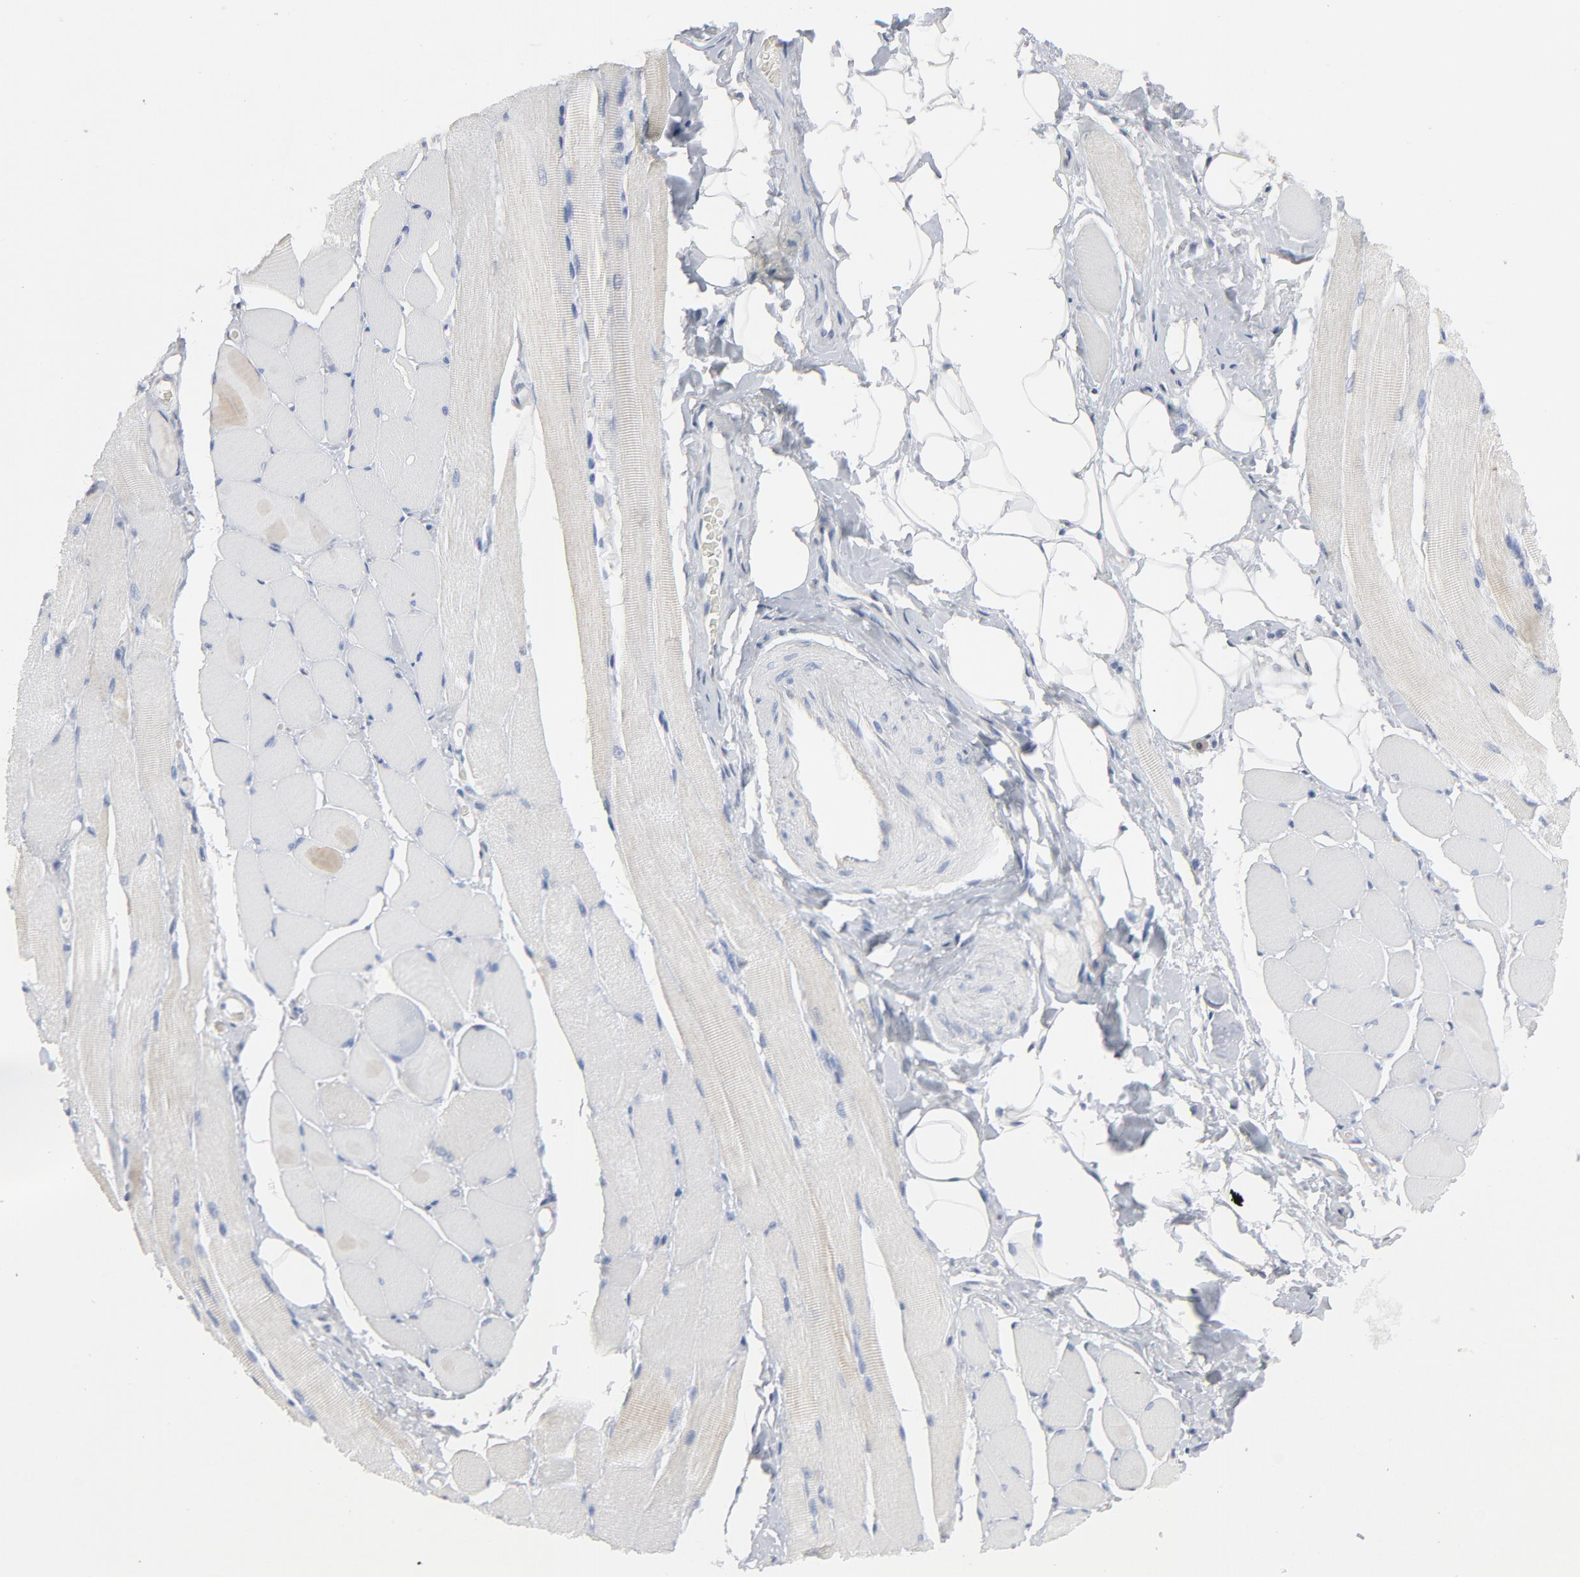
{"staining": {"intensity": "weak", "quantity": "25%-75%", "location": "cytoplasmic/membranous"}, "tissue": "skeletal muscle", "cell_type": "Myocytes", "image_type": "normal", "snomed": [{"axis": "morphology", "description": "Normal tissue, NOS"}, {"axis": "topography", "description": "Skeletal muscle"}, {"axis": "topography", "description": "Peripheral nerve tissue"}], "caption": "A brown stain shows weak cytoplasmic/membranous expression of a protein in myocytes of benign skeletal muscle.", "gene": "PRDX1", "patient": {"sex": "female", "age": 84}}